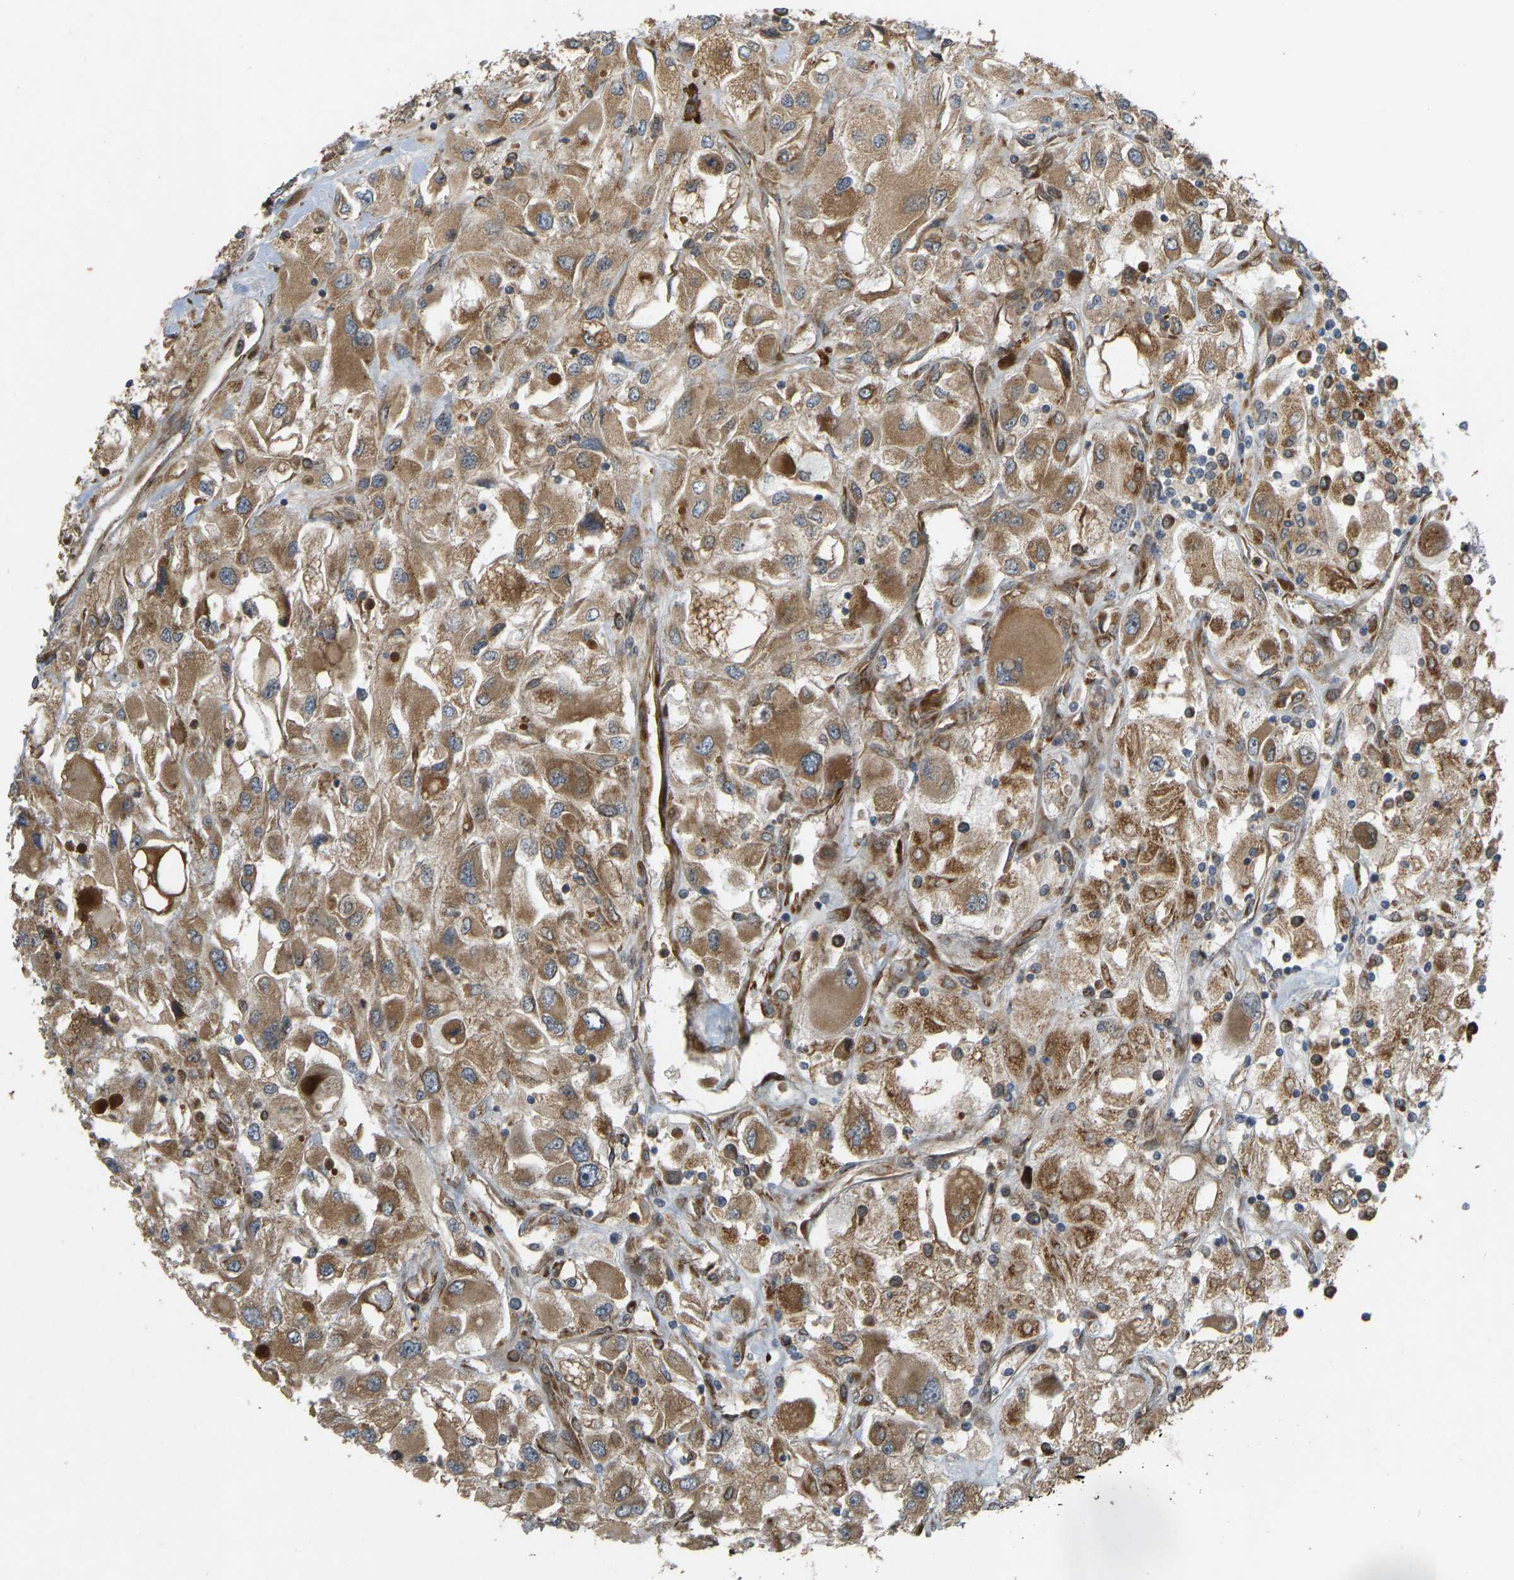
{"staining": {"intensity": "moderate", "quantity": ">75%", "location": "cytoplasmic/membranous"}, "tissue": "renal cancer", "cell_type": "Tumor cells", "image_type": "cancer", "snomed": [{"axis": "morphology", "description": "Adenocarcinoma, NOS"}, {"axis": "topography", "description": "Kidney"}], "caption": "Moderate cytoplasmic/membranous protein staining is seen in about >75% of tumor cells in renal adenocarcinoma.", "gene": "RPN2", "patient": {"sex": "female", "age": 52}}